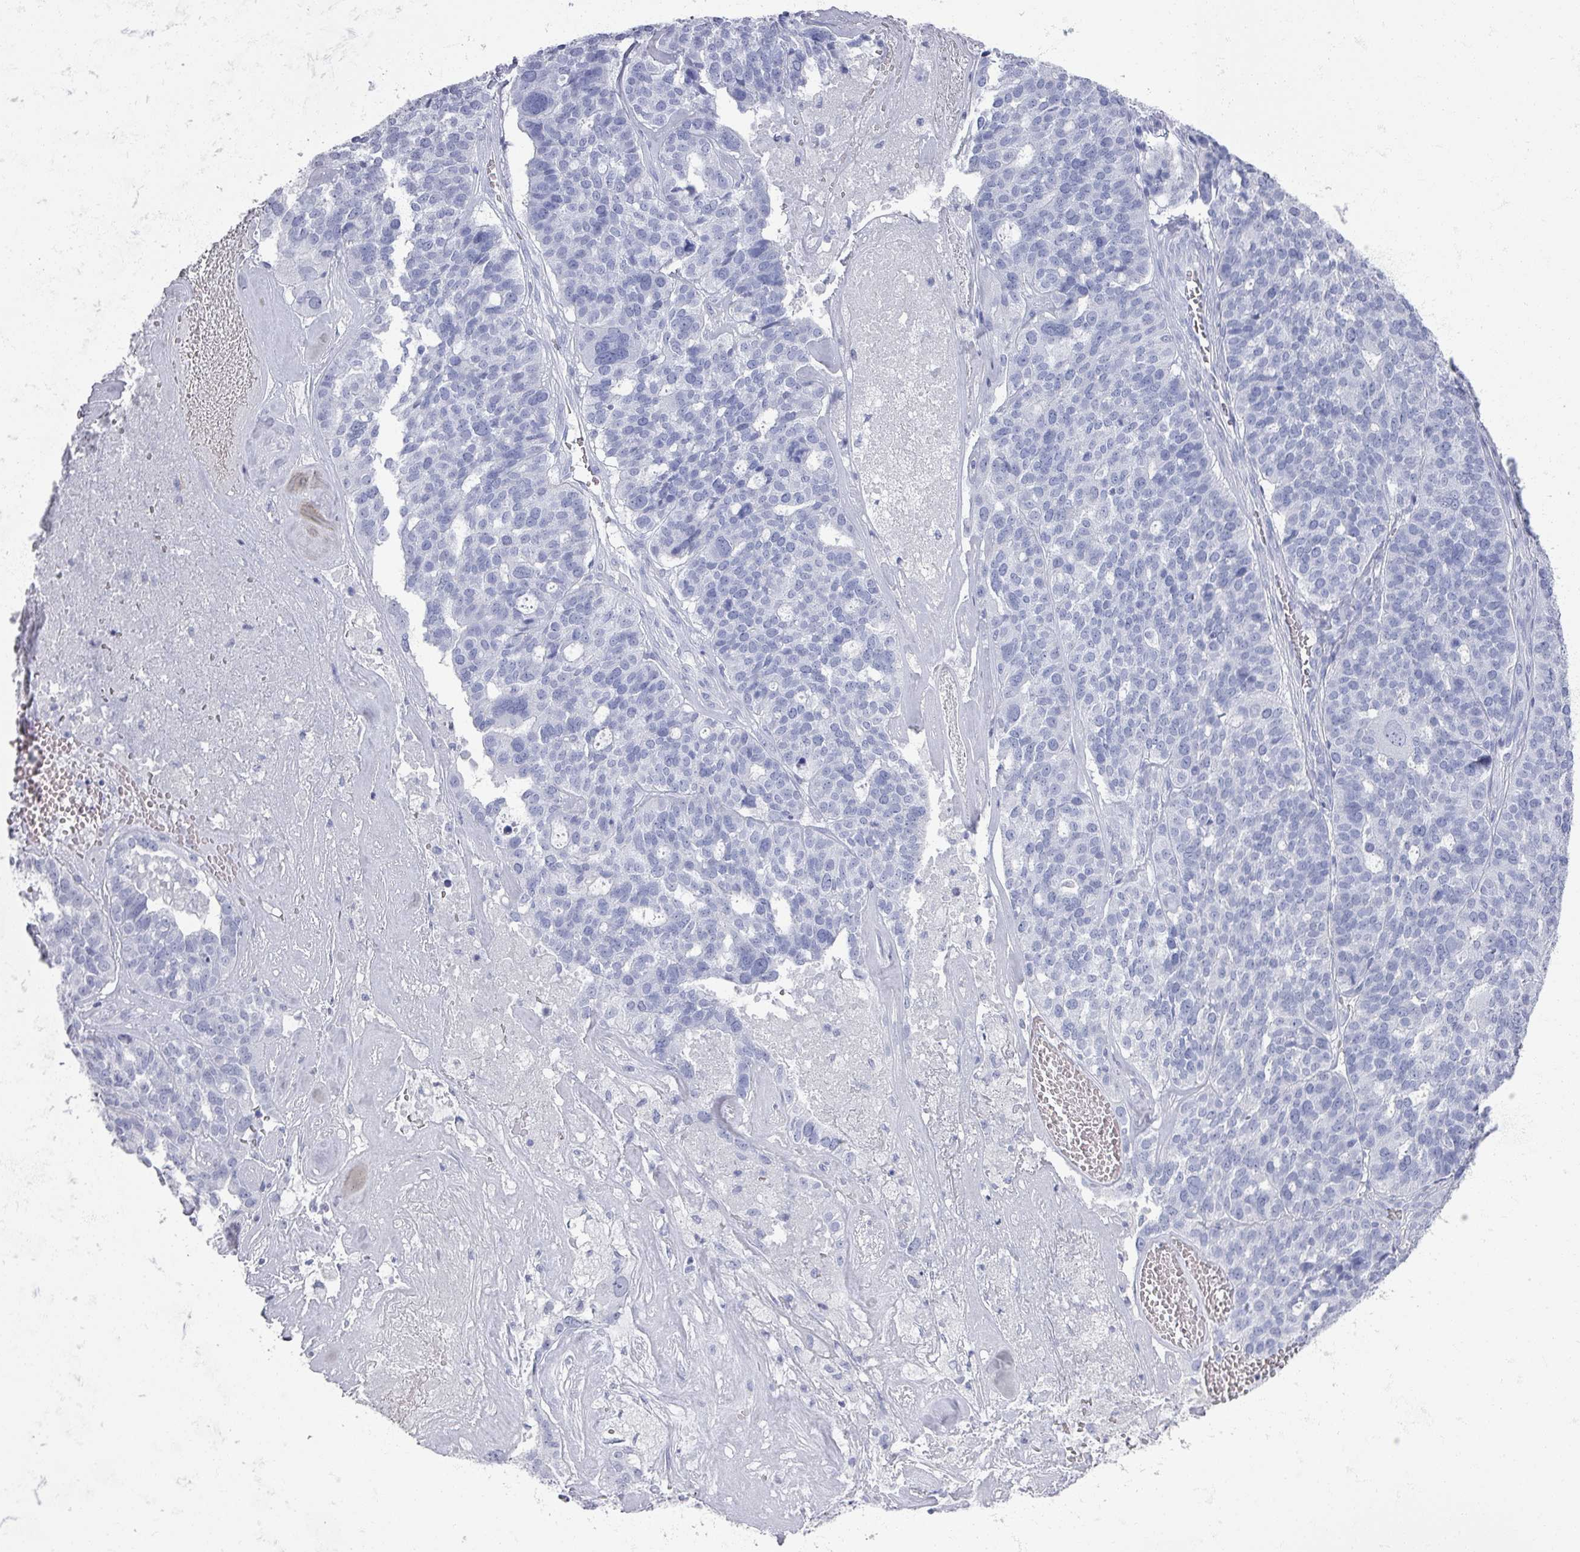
{"staining": {"intensity": "negative", "quantity": "none", "location": "none"}, "tissue": "ovarian cancer", "cell_type": "Tumor cells", "image_type": "cancer", "snomed": [{"axis": "morphology", "description": "Cystadenocarcinoma, serous, NOS"}, {"axis": "topography", "description": "Ovary"}], "caption": "Serous cystadenocarcinoma (ovarian) was stained to show a protein in brown. There is no significant expression in tumor cells.", "gene": "OMG", "patient": {"sex": "female", "age": 59}}